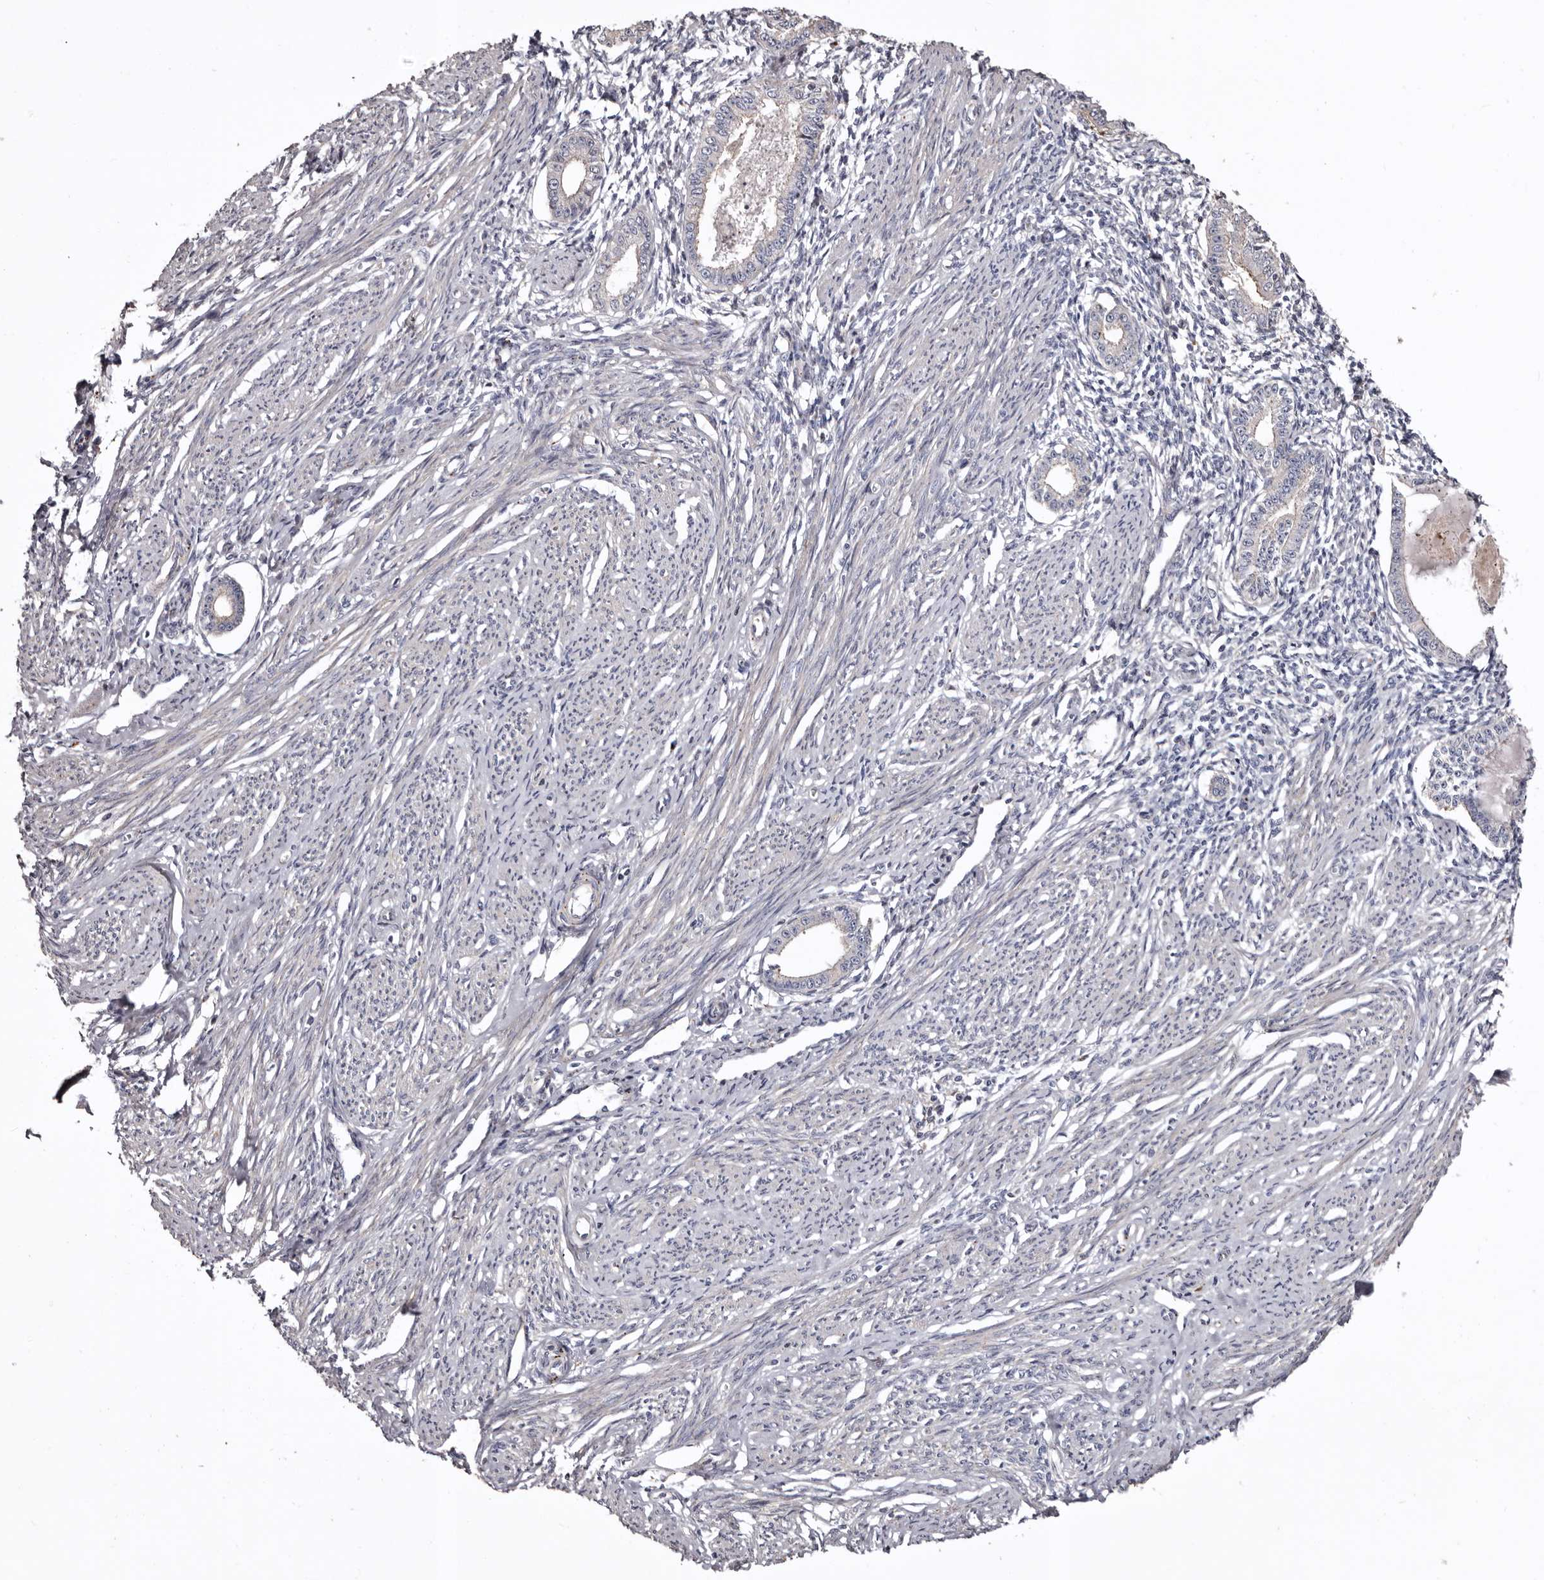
{"staining": {"intensity": "negative", "quantity": "none", "location": "none"}, "tissue": "endometrium", "cell_type": "Cells in endometrial stroma", "image_type": "normal", "snomed": [{"axis": "morphology", "description": "Normal tissue, NOS"}, {"axis": "topography", "description": "Endometrium"}], "caption": "This is an immunohistochemistry (IHC) micrograph of normal endometrium. There is no positivity in cells in endometrial stroma.", "gene": "SLC10A4", "patient": {"sex": "female", "age": 56}}